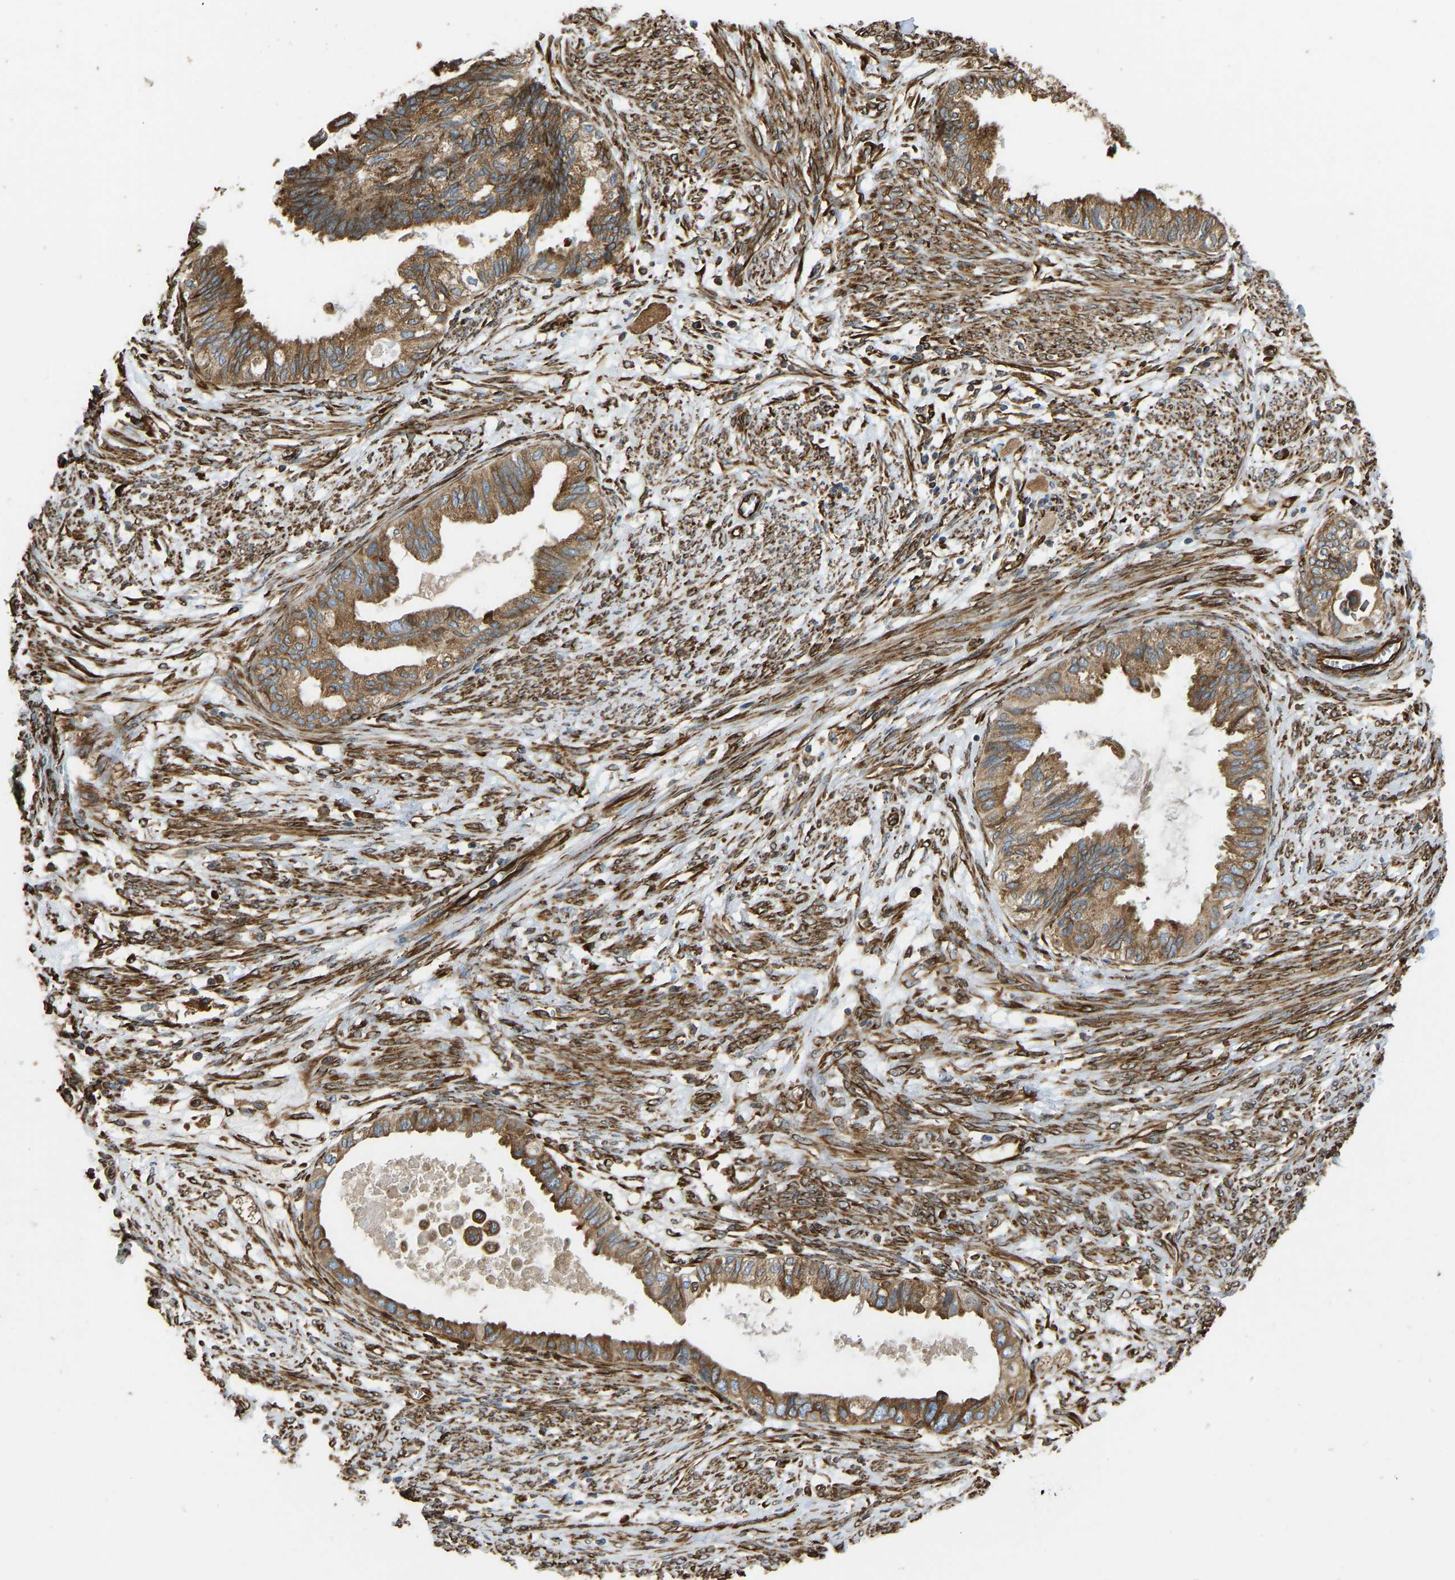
{"staining": {"intensity": "moderate", "quantity": ">75%", "location": "cytoplasmic/membranous"}, "tissue": "cervical cancer", "cell_type": "Tumor cells", "image_type": "cancer", "snomed": [{"axis": "morphology", "description": "Normal tissue, NOS"}, {"axis": "morphology", "description": "Adenocarcinoma, NOS"}, {"axis": "topography", "description": "Cervix"}, {"axis": "topography", "description": "Endometrium"}], "caption": "Protein expression analysis of human cervical cancer (adenocarcinoma) reveals moderate cytoplasmic/membranous staining in about >75% of tumor cells.", "gene": "BEX3", "patient": {"sex": "female", "age": 86}}